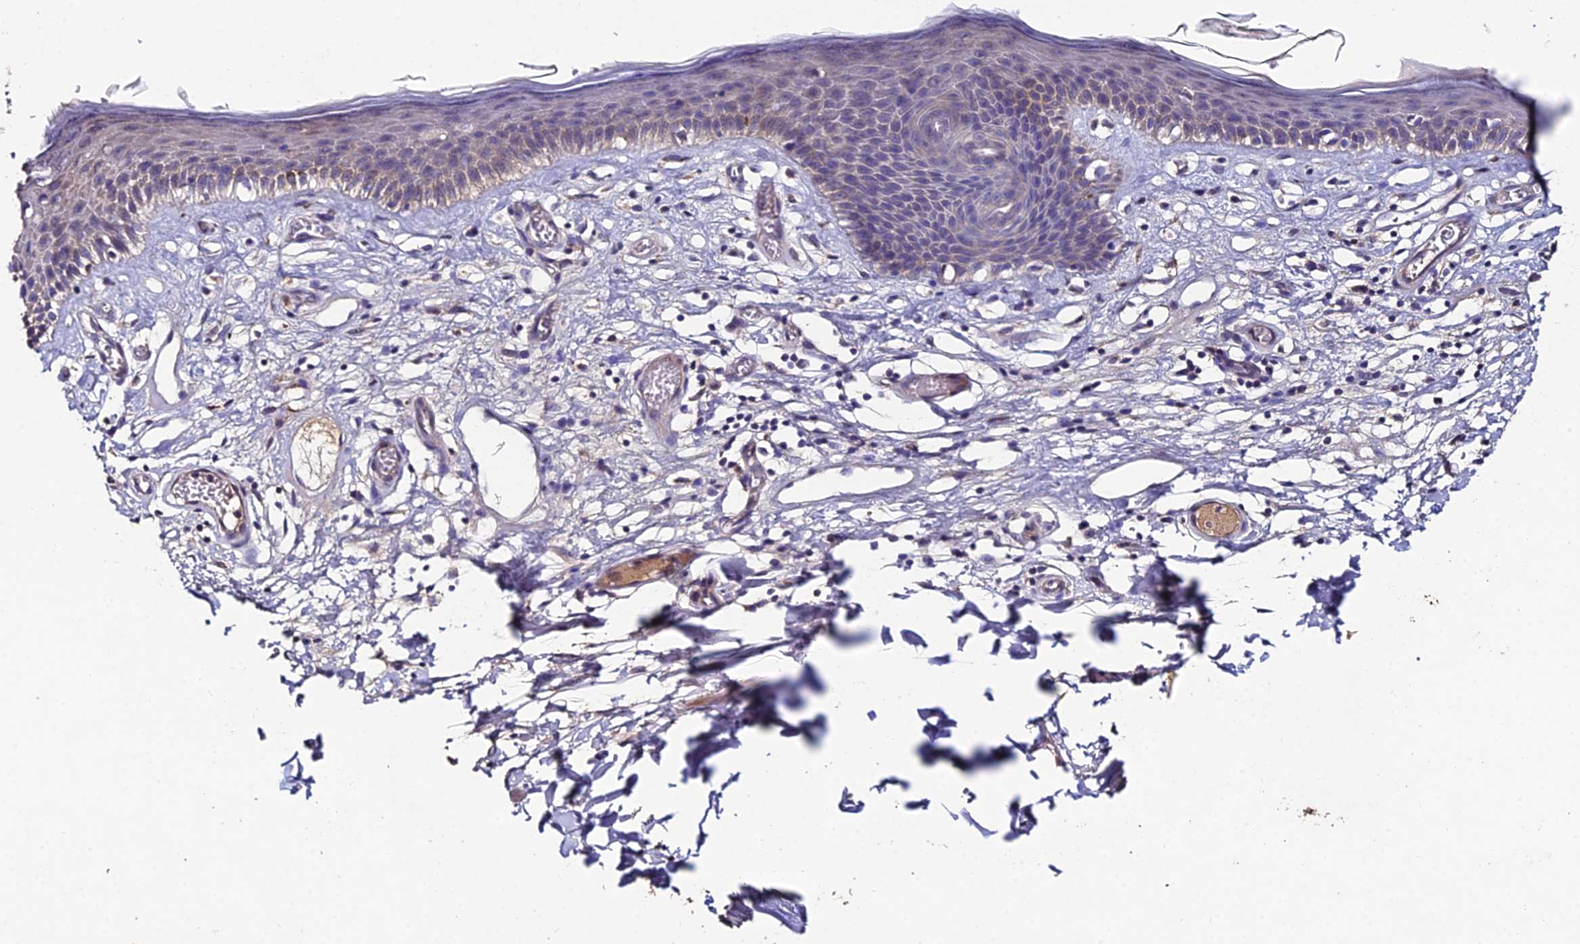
{"staining": {"intensity": "weak", "quantity": "<25%", "location": "cytoplasmic/membranous"}, "tissue": "skin", "cell_type": "Epidermal cells", "image_type": "normal", "snomed": [{"axis": "morphology", "description": "Normal tissue, NOS"}, {"axis": "topography", "description": "Adipose tissue"}, {"axis": "topography", "description": "Vascular tissue"}, {"axis": "topography", "description": "Vulva"}, {"axis": "topography", "description": "Peripheral nerve tissue"}], "caption": "There is no significant staining in epidermal cells of skin. (DAB (3,3'-diaminobenzidine) immunohistochemistry visualized using brightfield microscopy, high magnification).", "gene": "ESRRG", "patient": {"sex": "female", "age": 86}}